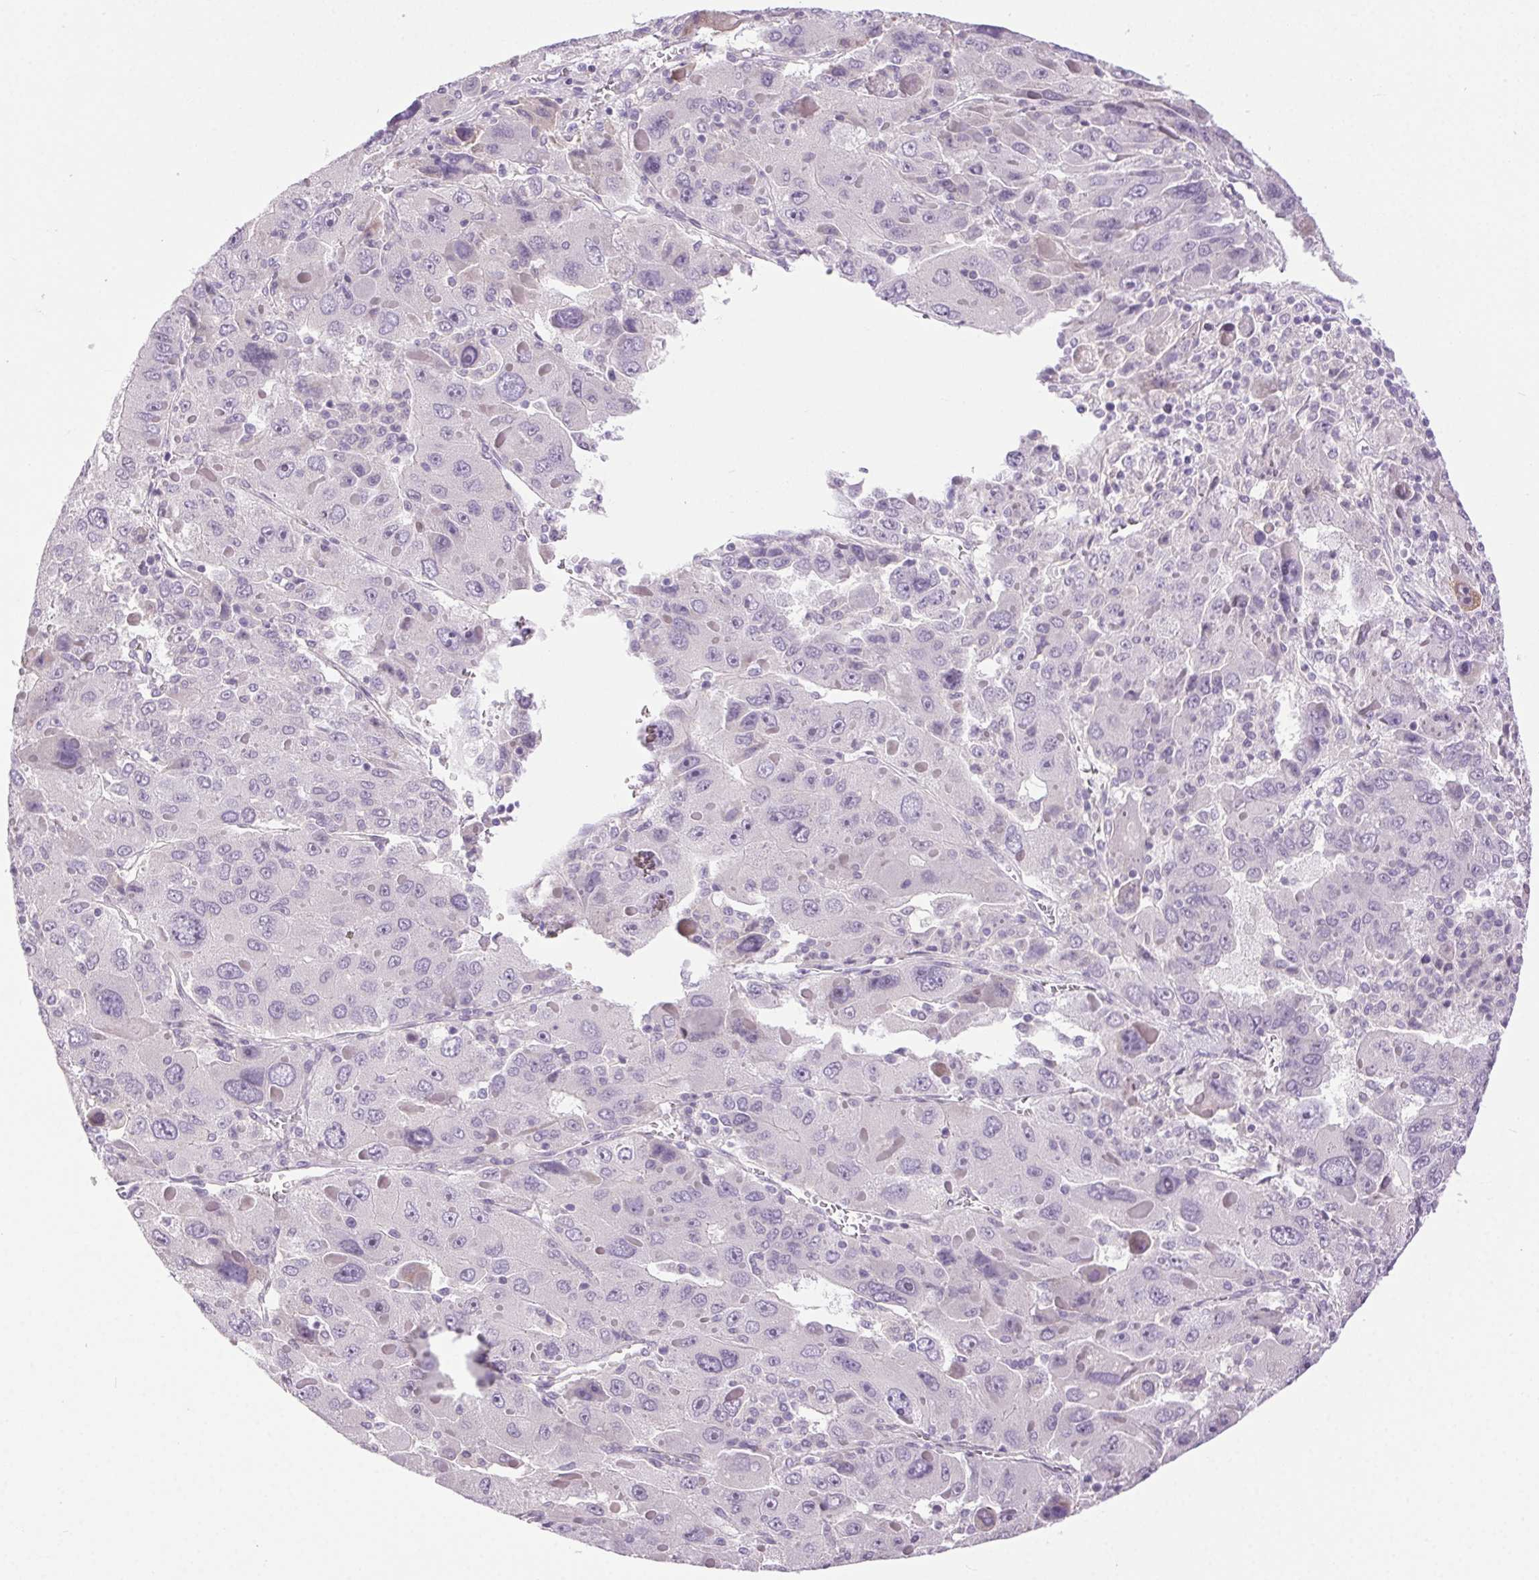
{"staining": {"intensity": "negative", "quantity": "none", "location": "none"}, "tissue": "liver cancer", "cell_type": "Tumor cells", "image_type": "cancer", "snomed": [{"axis": "morphology", "description": "Carcinoma, Hepatocellular, NOS"}, {"axis": "topography", "description": "Liver"}], "caption": "Immunohistochemistry (IHC) histopathology image of neoplastic tissue: human liver hepatocellular carcinoma stained with DAB (3,3'-diaminobenzidine) displays no significant protein expression in tumor cells.", "gene": "SYT11", "patient": {"sex": "female", "age": 41}}